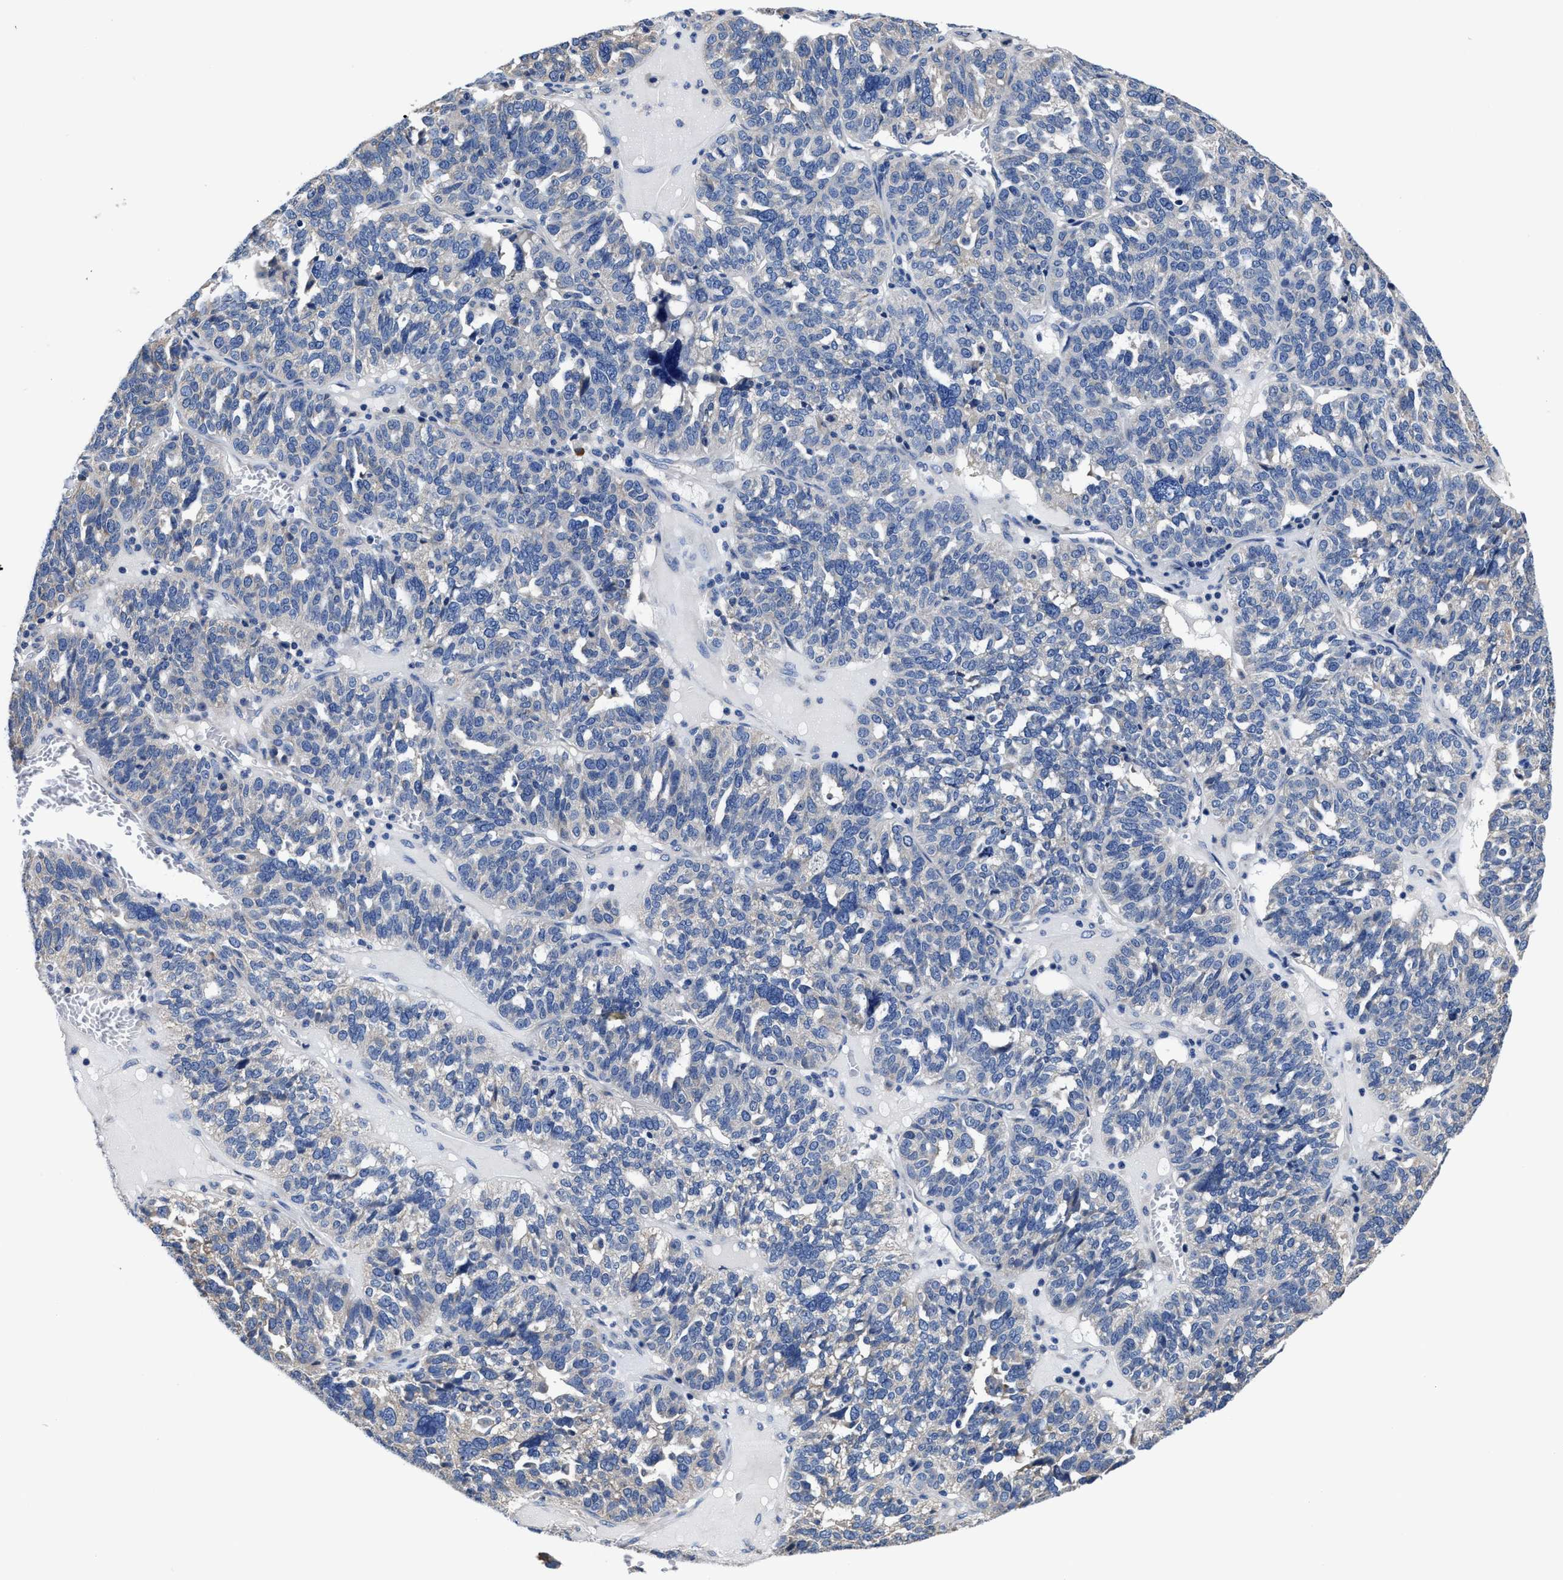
{"staining": {"intensity": "negative", "quantity": "none", "location": "none"}, "tissue": "ovarian cancer", "cell_type": "Tumor cells", "image_type": "cancer", "snomed": [{"axis": "morphology", "description": "Cystadenocarcinoma, serous, NOS"}, {"axis": "topography", "description": "Ovary"}], "caption": "An IHC photomicrograph of ovarian cancer (serous cystadenocarcinoma) is shown. There is no staining in tumor cells of ovarian cancer (serous cystadenocarcinoma).", "gene": "SRPK2", "patient": {"sex": "female", "age": 59}}